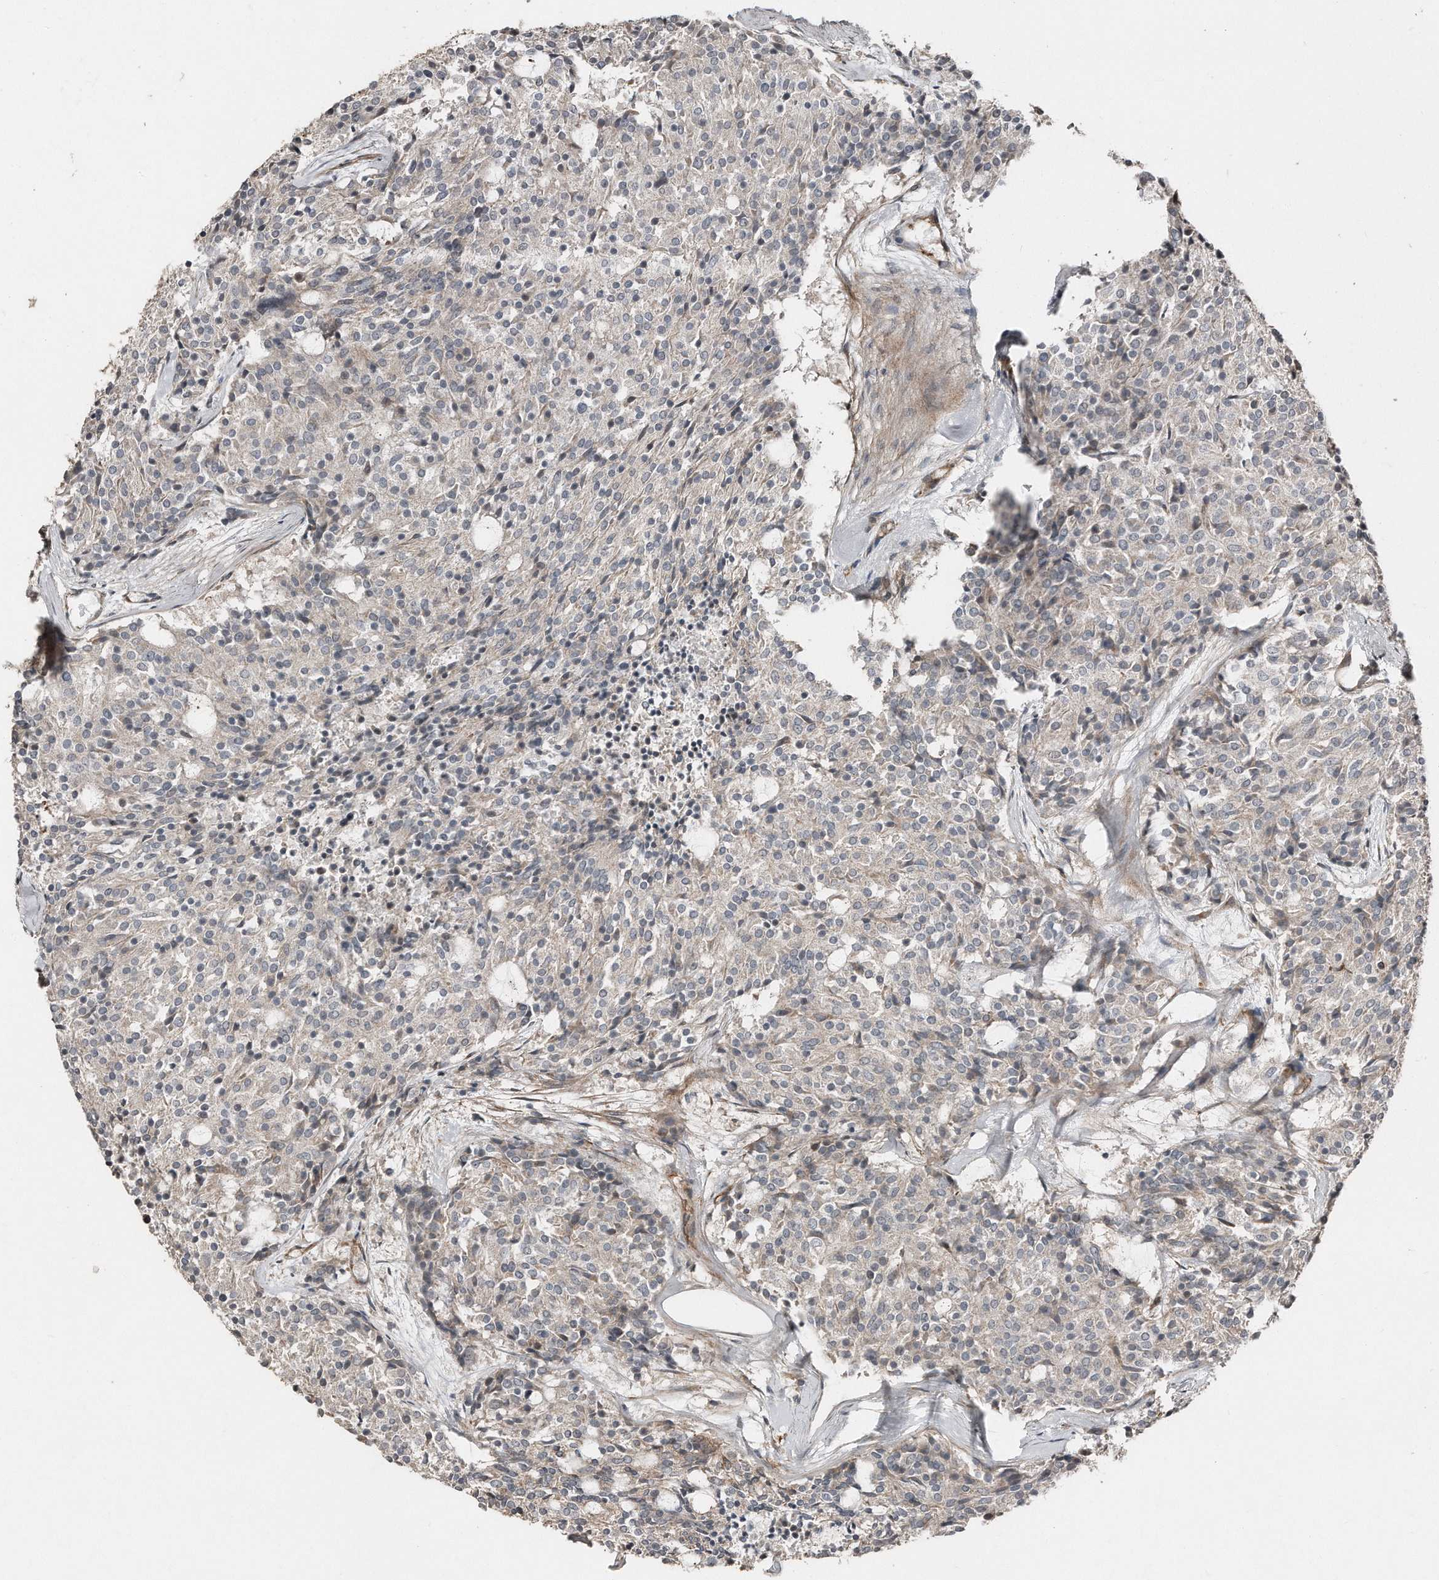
{"staining": {"intensity": "negative", "quantity": "none", "location": "none"}, "tissue": "carcinoid", "cell_type": "Tumor cells", "image_type": "cancer", "snomed": [{"axis": "morphology", "description": "Carcinoid, malignant, NOS"}, {"axis": "topography", "description": "Pancreas"}], "caption": "High magnification brightfield microscopy of malignant carcinoid stained with DAB (3,3'-diaminobenzidine) (brown) and counterstained with hematoxylin (blue): tumor cells show no significant expression.", "gene": "SNAP47", "patient": {"sex": "female", "age": 54}}